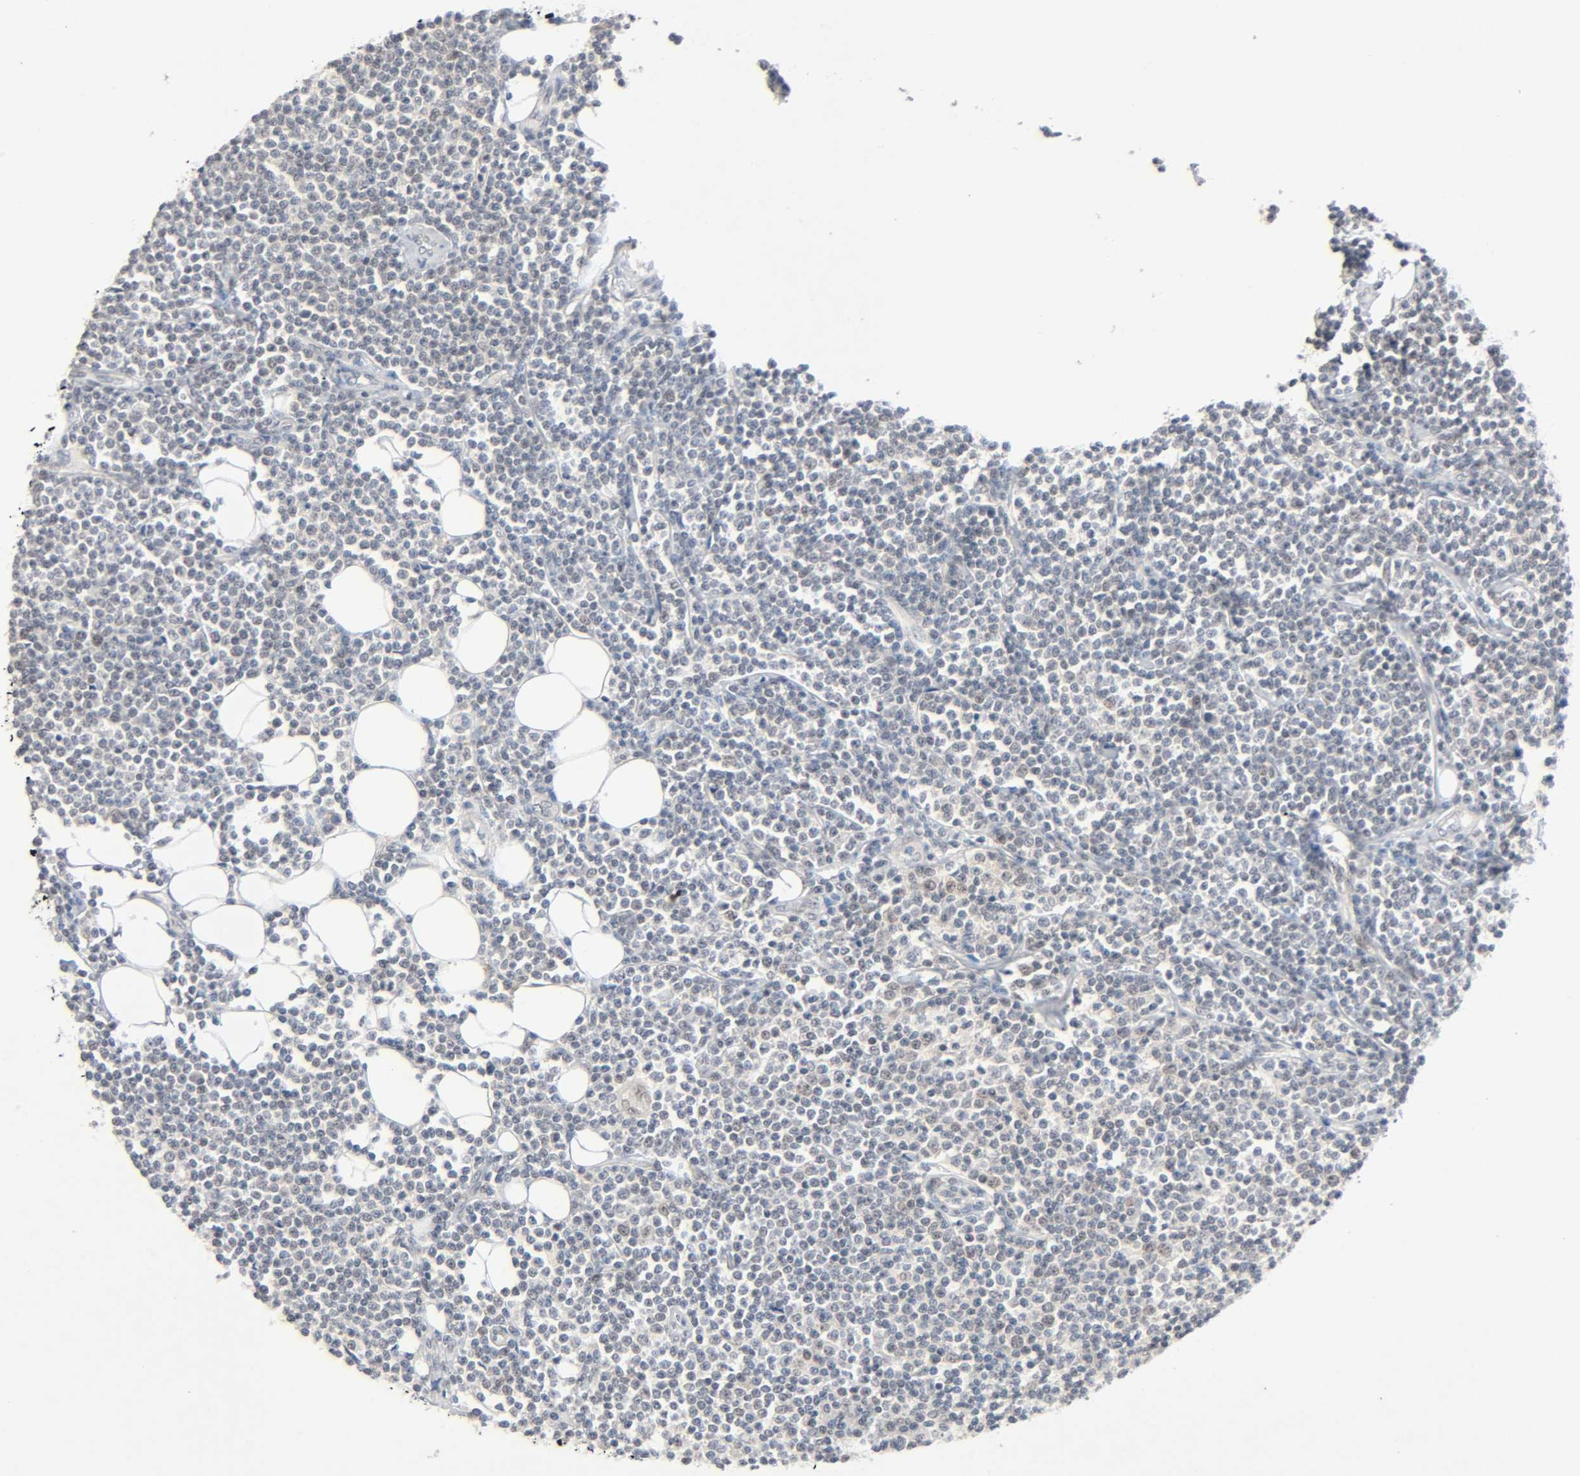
{"staining": {"intensity": "weak", "quantity": "<25%", "location": "nuclear"}, "tissue": "lymphoma", "cell_type": "Tumor cells", "image_type": "cancer", "snomed": [{"axis": "morphology", "description": "Malignant lymphoma, non-Hodgkin's type, Low grade"}, {"axis": "topography", "description": "Soft tissue"}], "caption": "IHC of human lymphoma displays no expression in tumor cells.", "gene": "MAPKAPK5", "patient": {"sex": "male", "age": 92}}